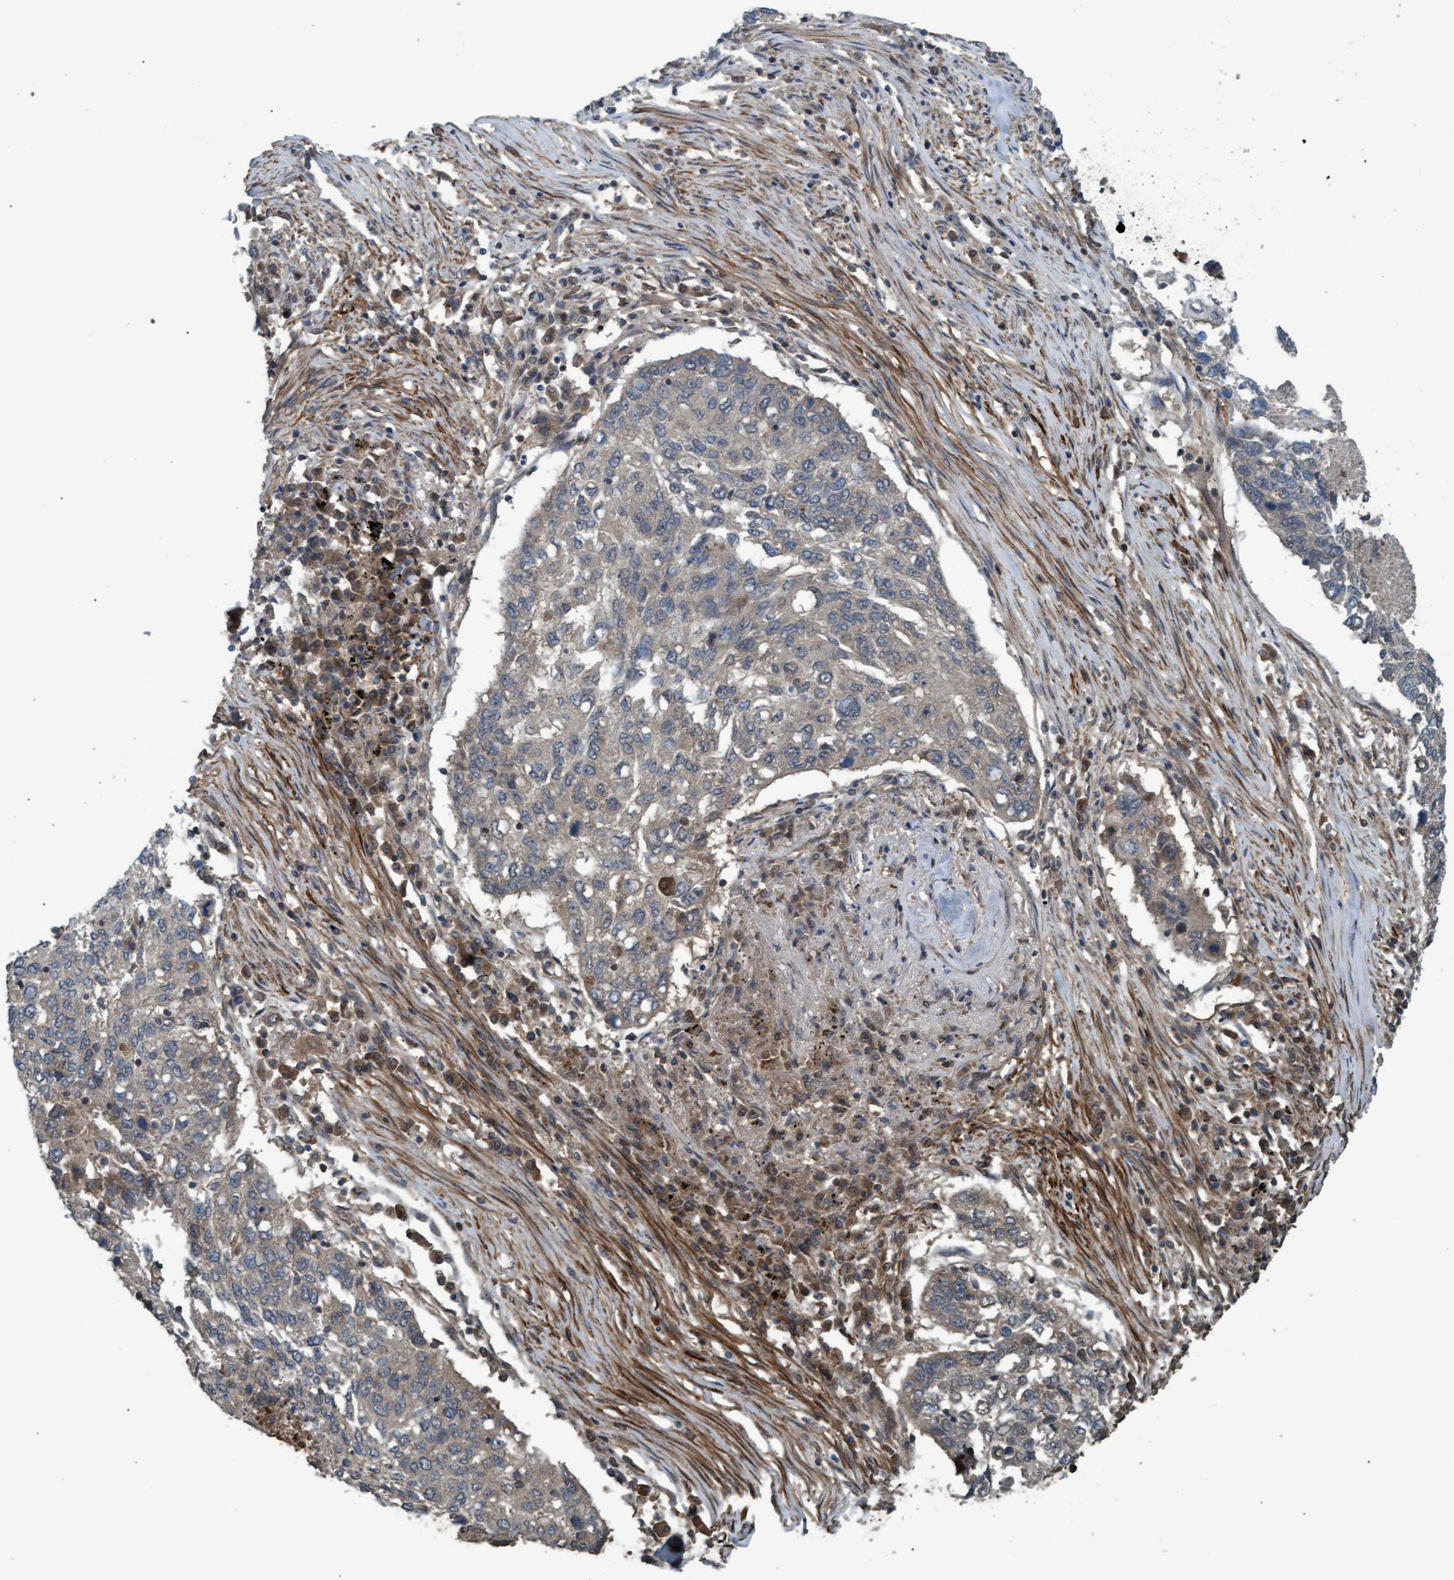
{"staining": {"intensity": "weak", "quantity": "<25%", "location": "cytoplasmic/membranous"}, "tissue": "lung cancer", "cell_type": "Tumor cells", "image_type": "cancer", "snomed": [{"axis": "morphology", "description": "Squamous cell carcinoma, NOS"}, {"axis": "topography", "description": "Lung"}], "caption": "The photomicrograph shows no staining of tumor cells in squamous cell carcinoma (lung).", "gene": "GGT6", "patient": {"sex": "female", "age": 63}}